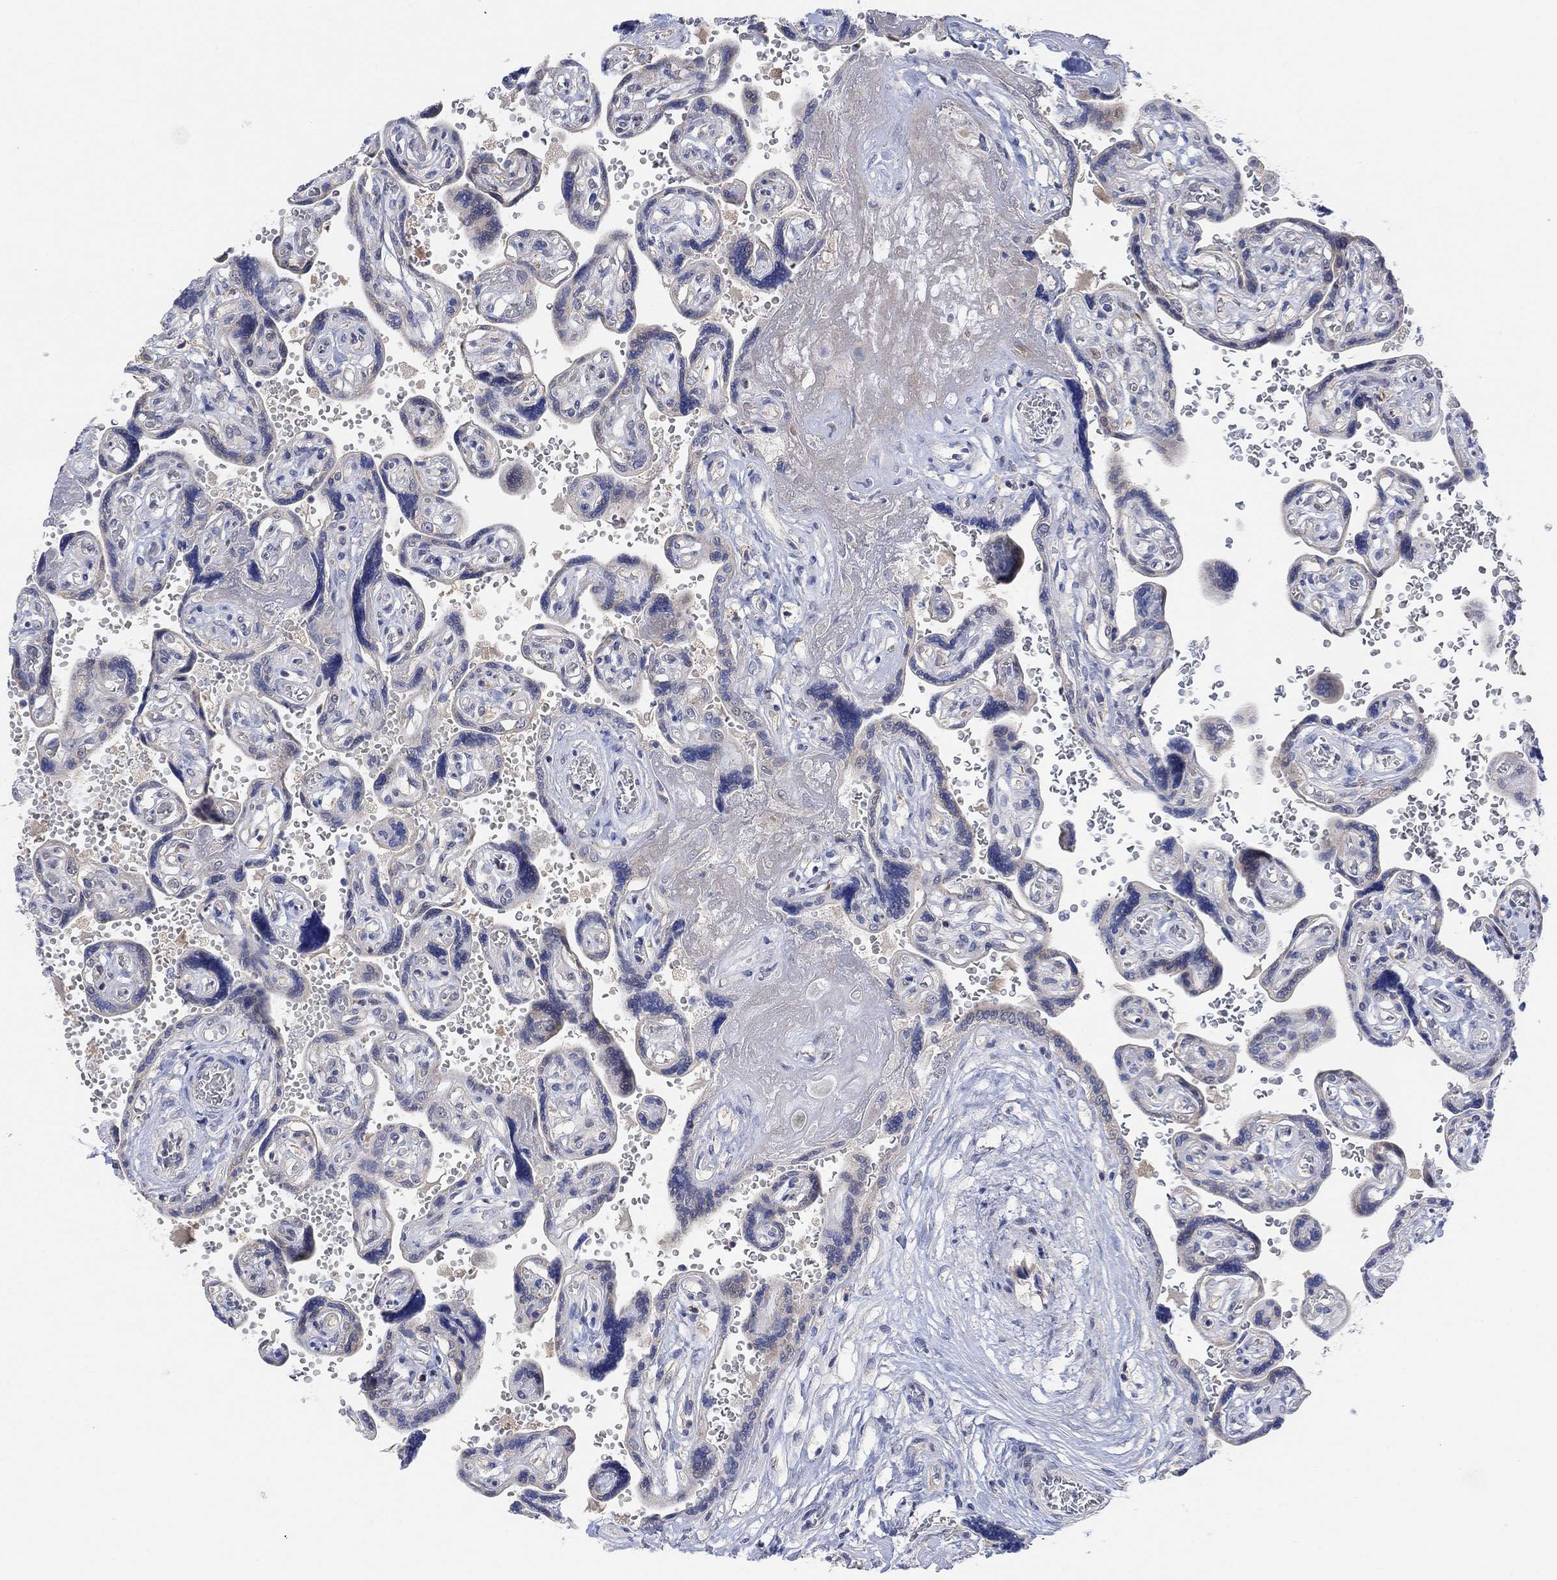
{"staining": {"intensity": "weak", "quantity": "<25%", "location": "cytoplasmic/membranous"}, "tissue": "placenta", "cell_type": "Decidual cells", "image_type": "normal", "snomed": [{"axis": "morphology", "description": "Normal tissue, NOS"}, {"axis": "topography", "description": "Placenta"}], "caption": "Immunohistochemistry (IHC) of benign human placenta reveals no staining in decidual cells.", "gene": "CNTF", "patient": {"sex": "female", "age": 32}}